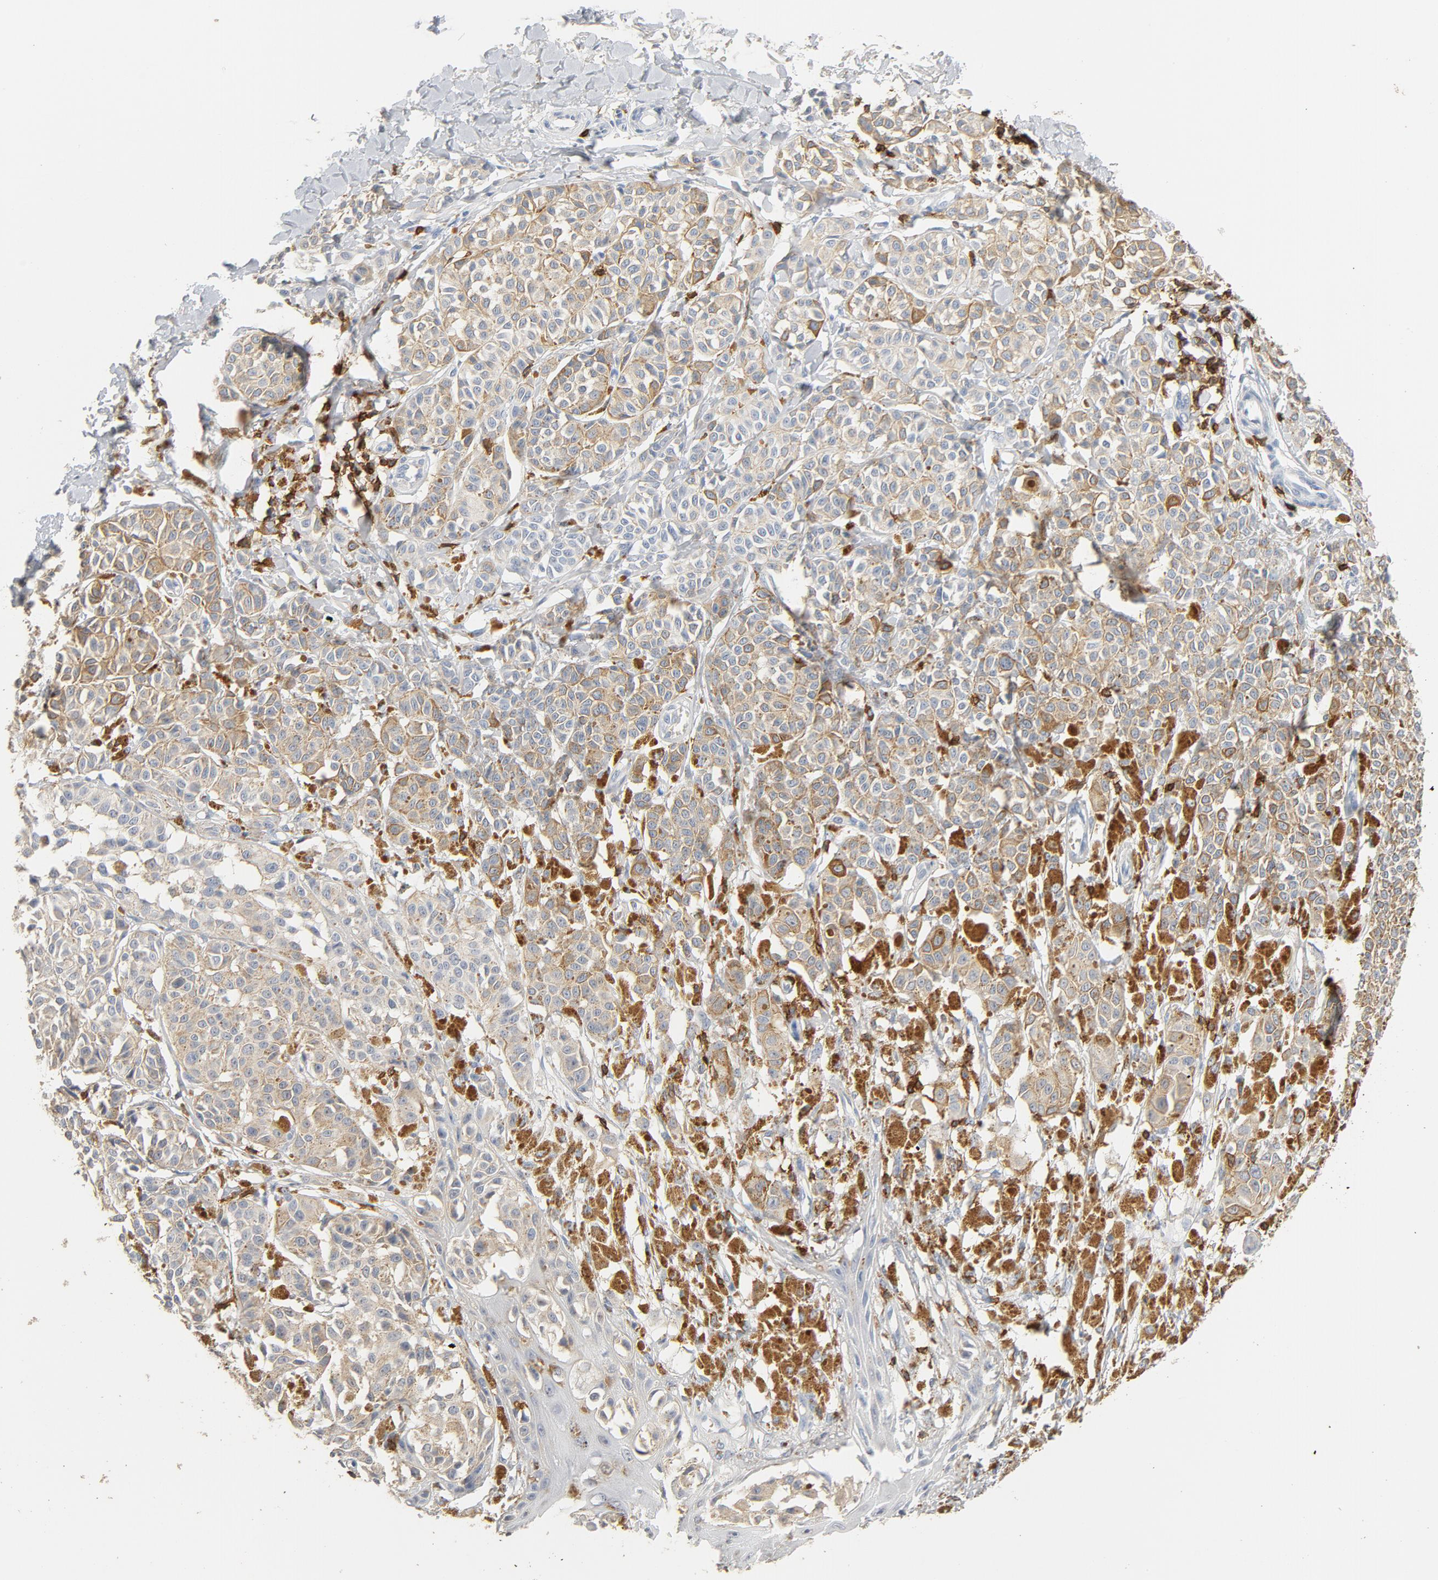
{"staining": {"intensity": "weak", "quantity": ">75%", "location": "cytoplasmic/membranous"}, "tissue": "melanoma", "cell_type": "Tumor cells", "image_type": "cancer", "snomed": [{"axis": "morphology", "description": "Malignant melanoma, NOS"}, {"axis": "topography", "description": "Skin"}], "caption": "There is low levels of weak cytoplasmic/membranous positivity in tumor cells of melanoma, as demonstrated by immunohistochemical staining (brown color).", "gene": "CD247", "patient": {"sex": "male", "age": 76}}